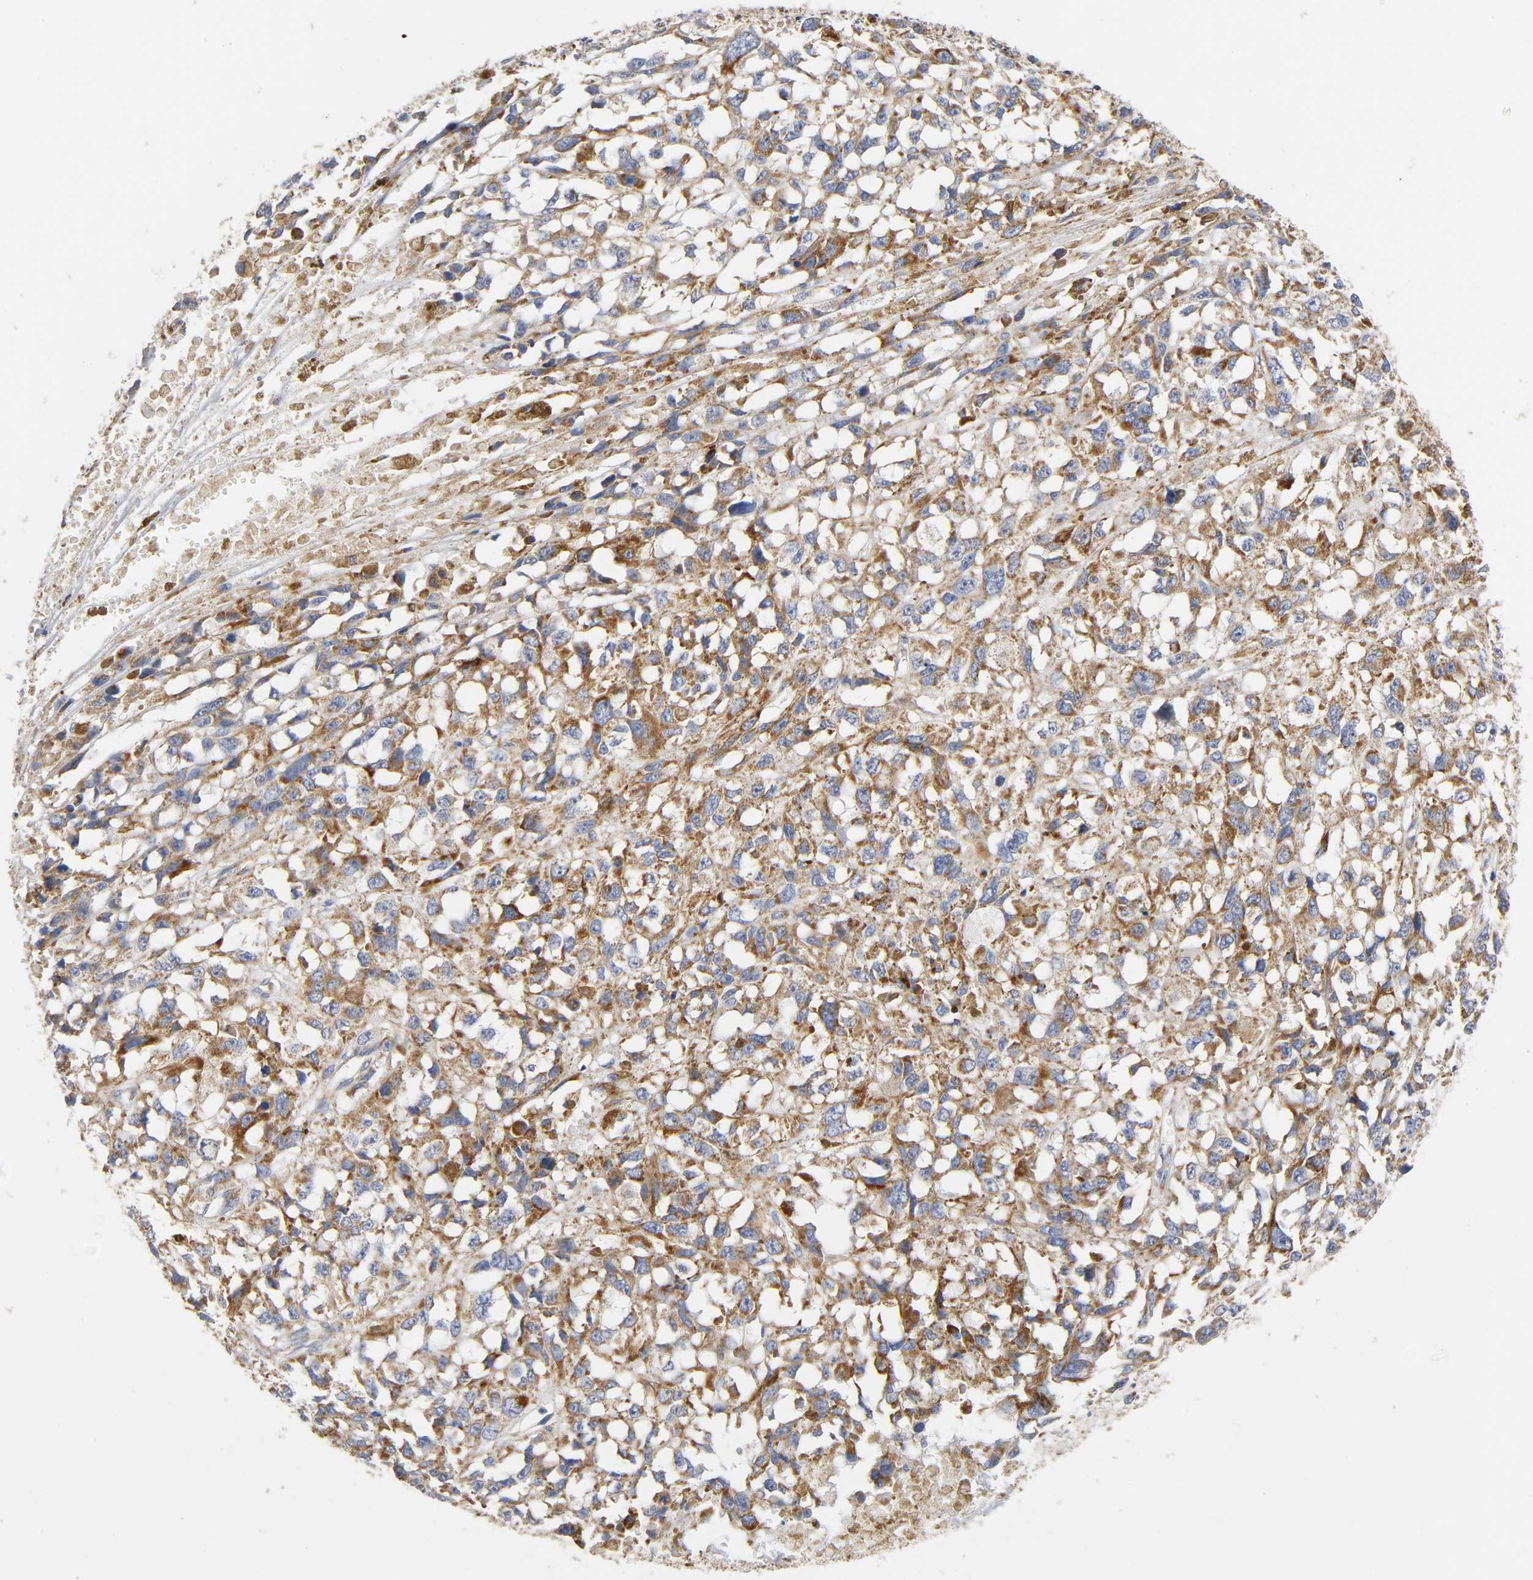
{"staining": {"intensity": "moderate", "quantity": ">75%", "location": "cytoplasmic/membranous"}, "tissue": "melanoma", "cell_type": "Tumor cells", "image_type": "cancer", "snomed": [{"axis": "morphology", "description": "Malignant melanoma, Metastatic site"}, {"axis": "topography", "description": "Lymph node"}], "caption": "Moderate cytoplasmic/membranous positivity is present in about >75% of tumor cells in melanoma. Nuclei are stained in blue.", "gene": "BAK1", "patient": {"sex": "male", "age": 59}}